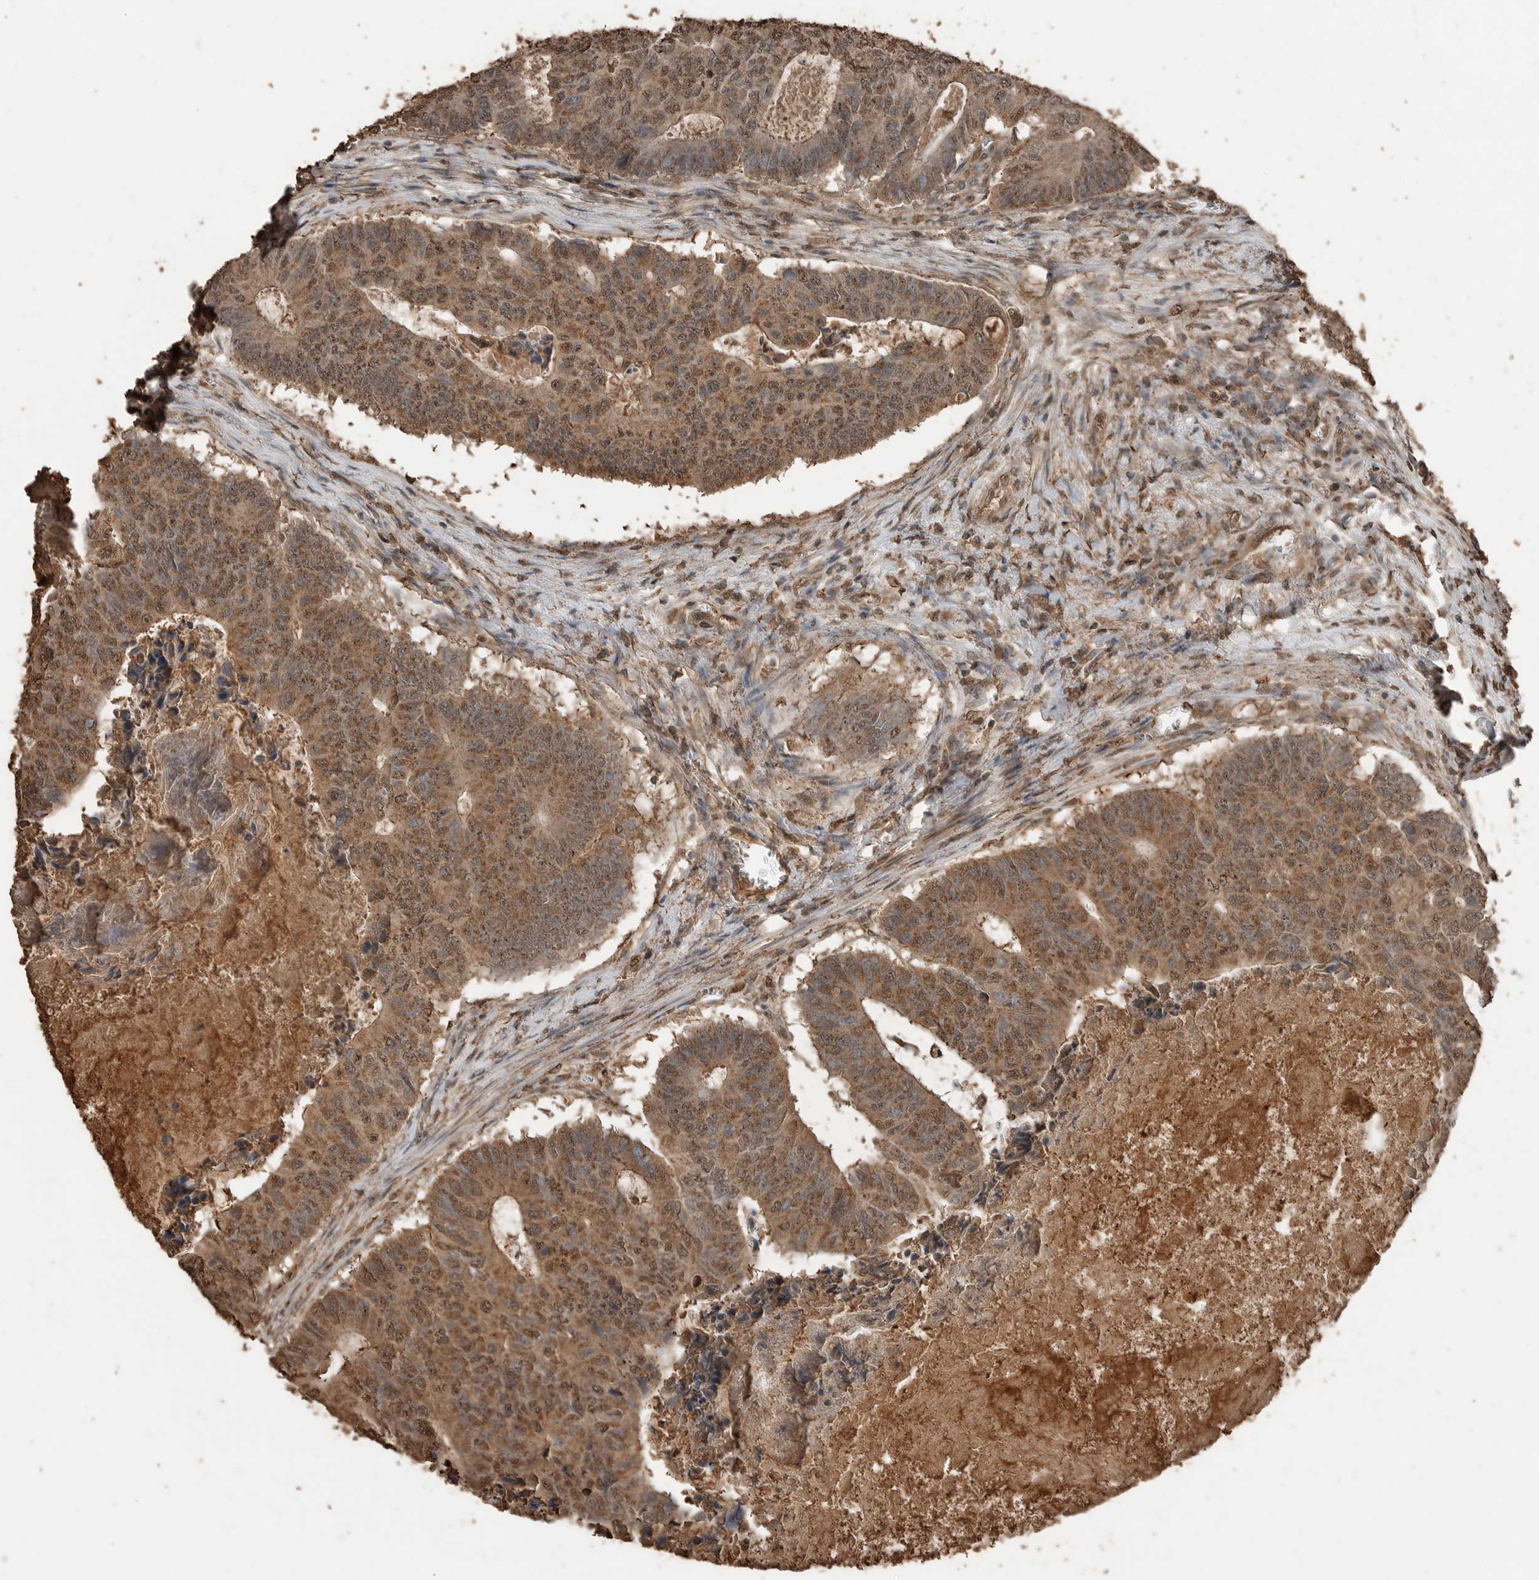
{"staining": {"intensity": "moderate", "quantity": ">75%", "location": "cytoplasmic/membranous,nuclear"}, "tissue": "colorectal cancer", "cell_type": "Tumor cells", "image_type": "cancer", "snomed": [{"axis": "morphology", "description": "Adenocarcinoma, NOS"}, {"axis": "topography", "description": "Colon"}], "caption": "Tumor cells exhibit moderate cytoplasmic/membranous and nuclear positivity in approximately >75% of cells in adenocarcinoma (colorectal). (IHC, brightfield microscopy, high magnification).", "gene": "BLZF1", "patient": {"sex": "male", "age": 87}}